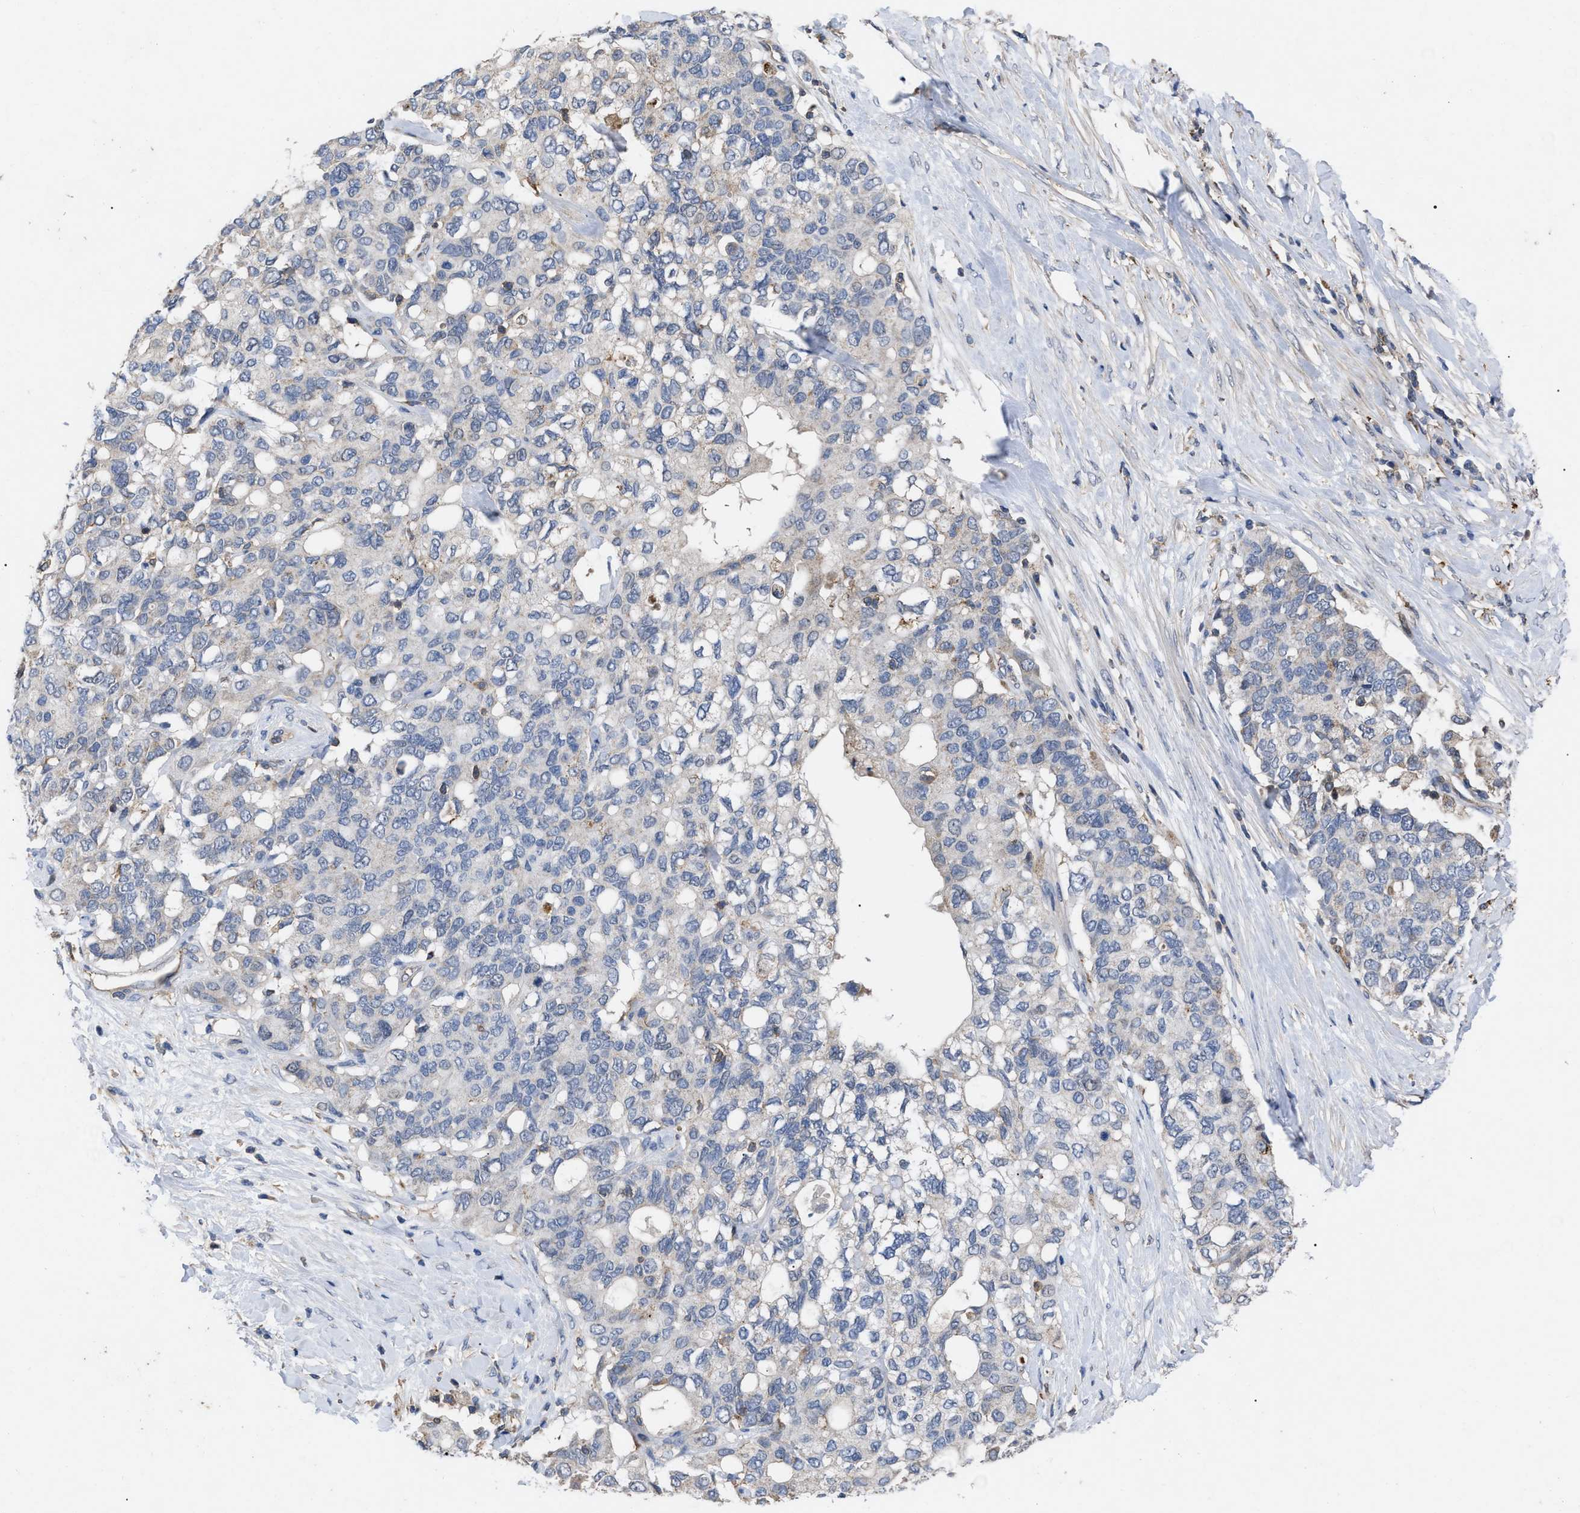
{"staining": {"intensity": "negative", "quantity": "none", "location": "none"}, "tissue": "pancreatic cancer", "cell_type": "Tumor cells", "image_type": "cancer", "snomed": [{"axis": "morphology", "description": "Adenocarcinoma, NOS"}, {"axis": "topography", "description": "Pancreas"}], "caption": "Immunohistochemistry (IHC) micrograph of human pancreatic adenocarcinoma stained for a protein (brown), which shows no staining in tumor cells.", "gene": "FAM171A2", "patient": {"sex": "female", "age": 56}}